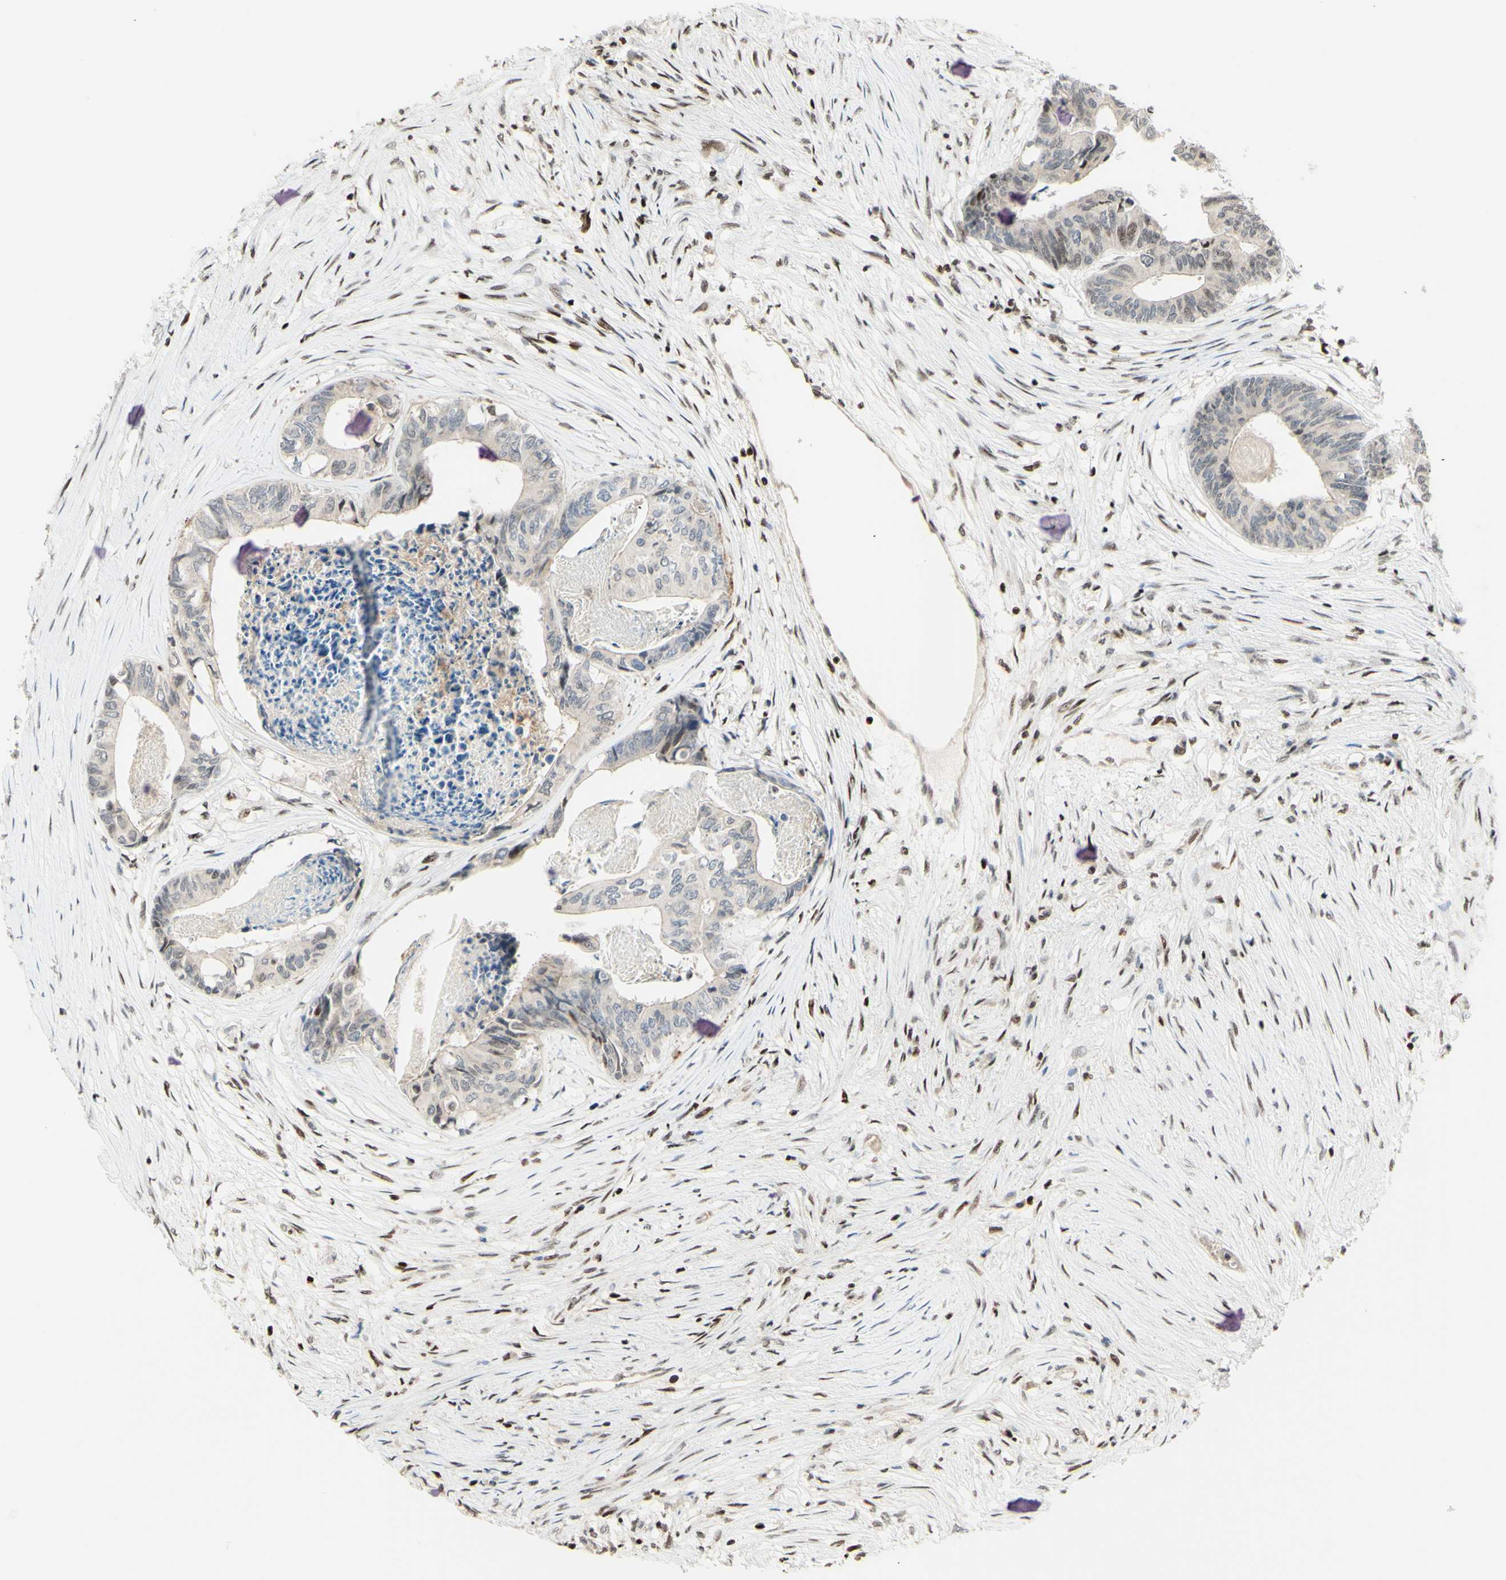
{"staining": {"intensity": "weak", "quantity": "<25%", "location": "cytoplasmic/membranous,nuclear"}, "tissue": "colorectal cancer", "cell_type": "Tumor cells", "image_type": "cancer", "snomed": [{"axis": "morphology", "description": "Adenocarcinoma, NOS"}, {"axis": "topography", "description": "Rectum"}], "caption": "Immunohistochemical staining of human colorectal cancer displays no significant expression in tumor cells.", "gene": "CDKL5", "patient": {"sex": "male", "age": 63}}